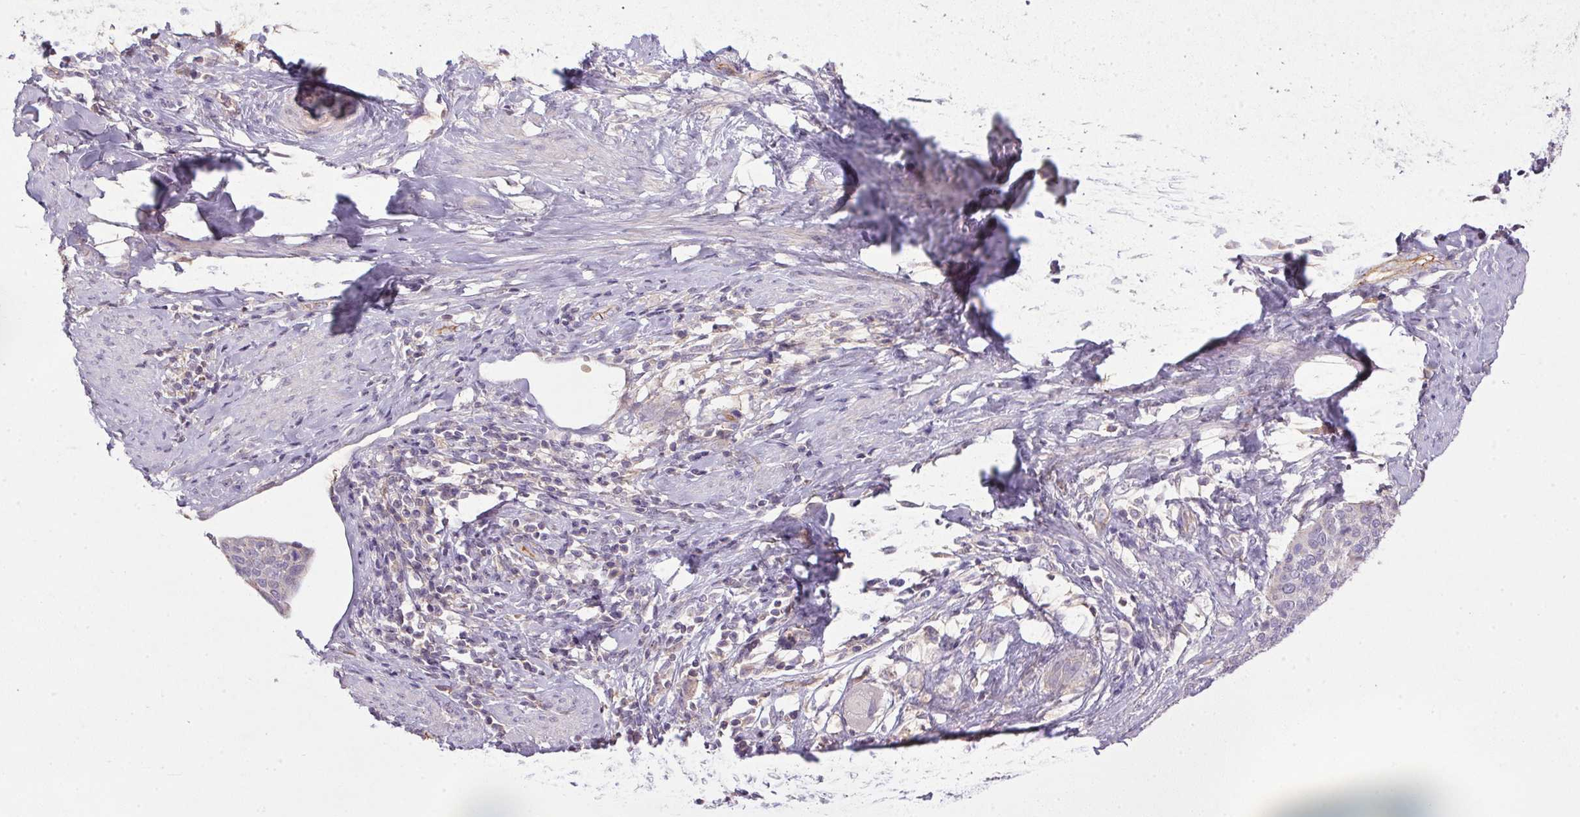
{"staining": {"intensity": "negative", "quantity": "none", "location": "none"}, "tissue": "cervical cancer", "cell_type": "Tumor cells", "image_type": "cancer", "snomed": [{"axis": "morphology", "description": "Squamous cell carcinoma, NOS"}, {"axis": "topography", "description": "Cervix"}], "caption": "A photomicrograph of human cervical cancer (squamous cell carcinoma) is negative for staining in tumor cells.", "gene": "APOC4", "patient": {"sex": "female", "age": 69}}